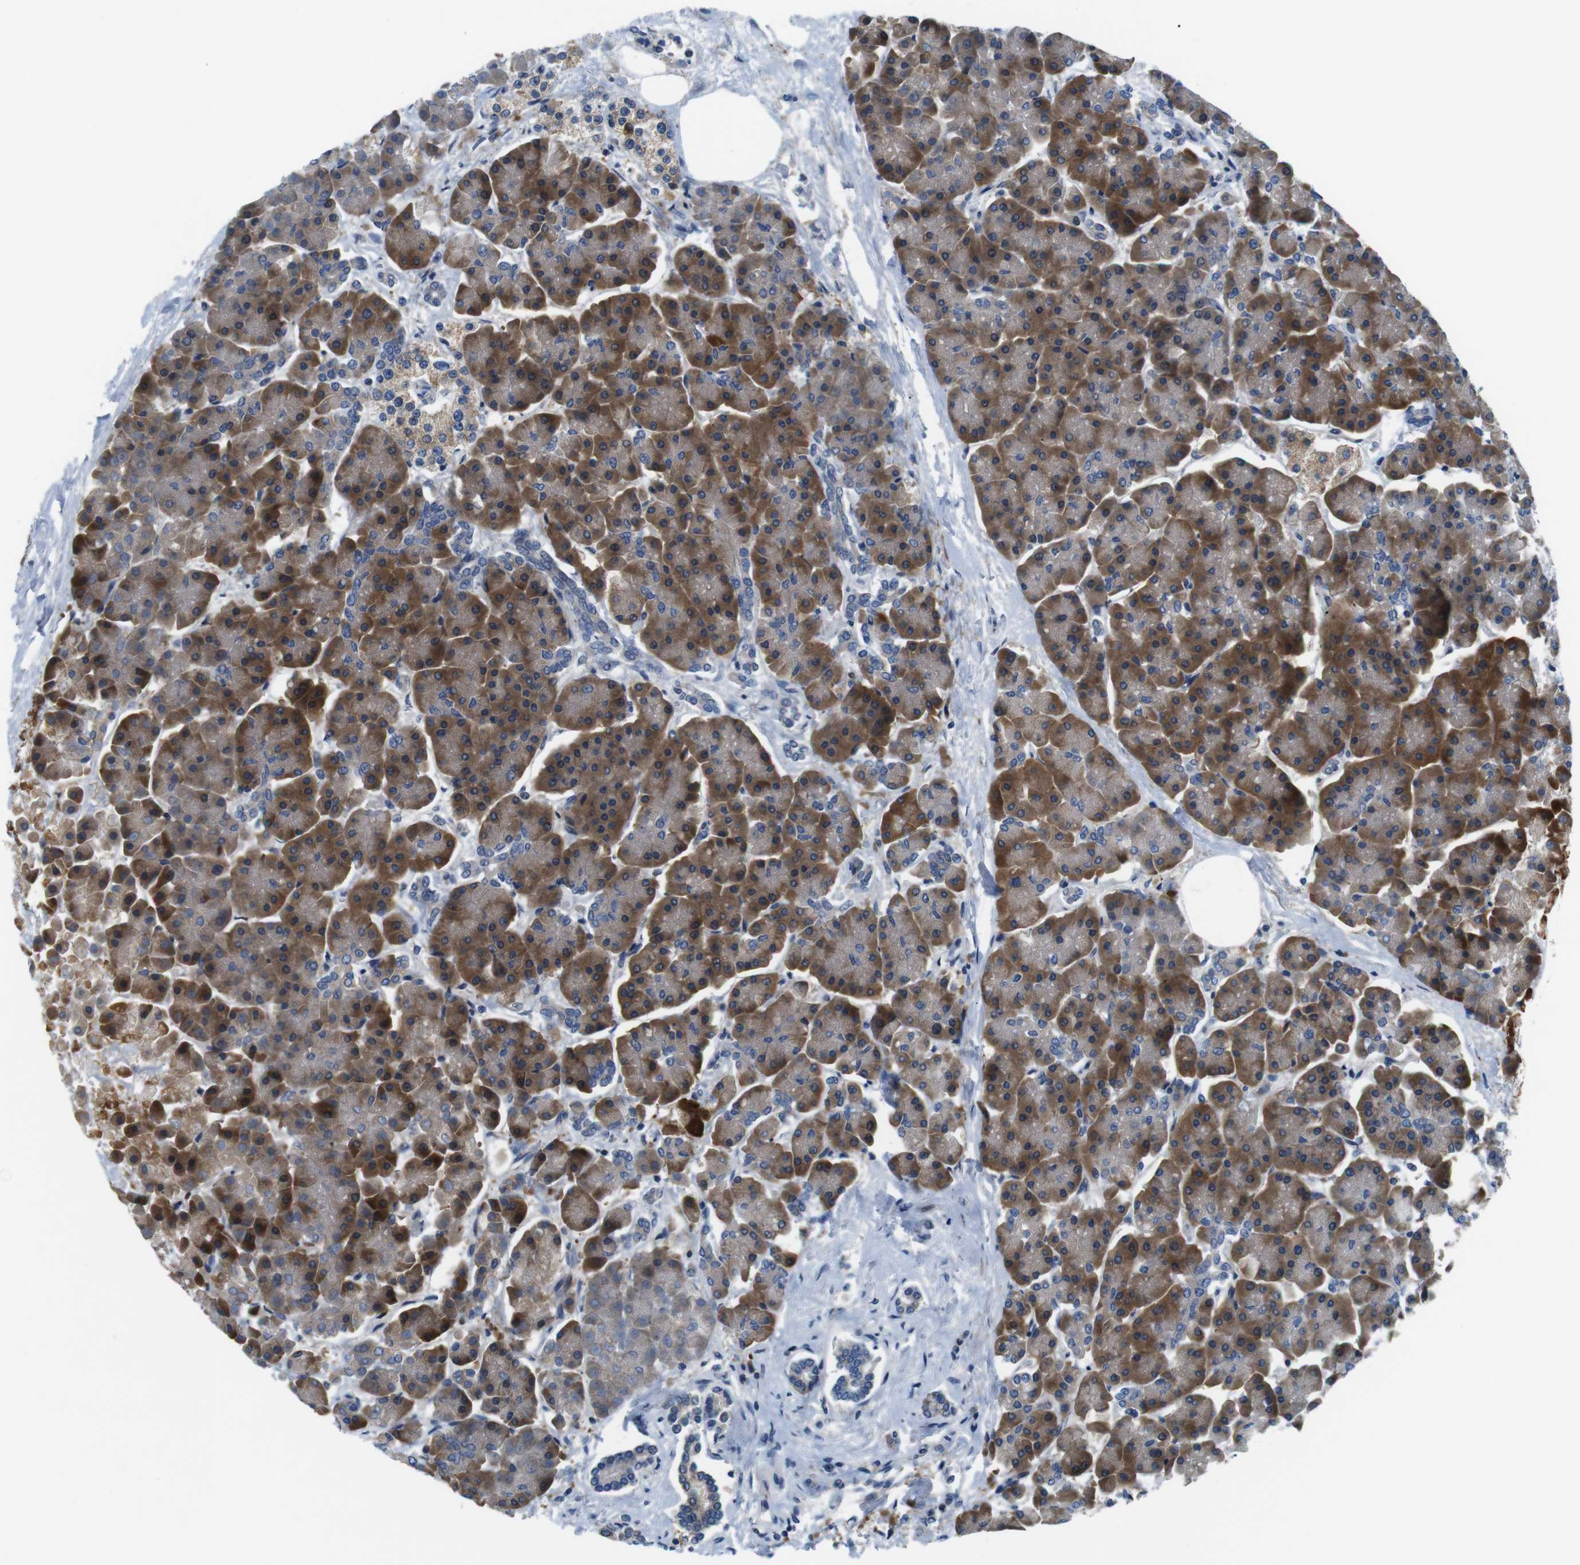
{"staining": {"intensity": "moderate", "quantity": ">75%", "location": "cytoplasmic/membranous"}, "tissue": "pancreas", "cell_type": "Exocrine glandular cells", "image_type": "normal", "snomed": [{"axis": "morphology", "description": "Normal tissue, NOS"}, {"axis": "topography", "description": "Pancreas"}], "caption": "About >75% of exocrine glandular cells in benign pancreas show moderate cytoplasmic/membranous protein positivity as visualized by brown immunohistochemical staining.", "gene": "JAK1", "patient": {"sex": "female", "age": 70}}